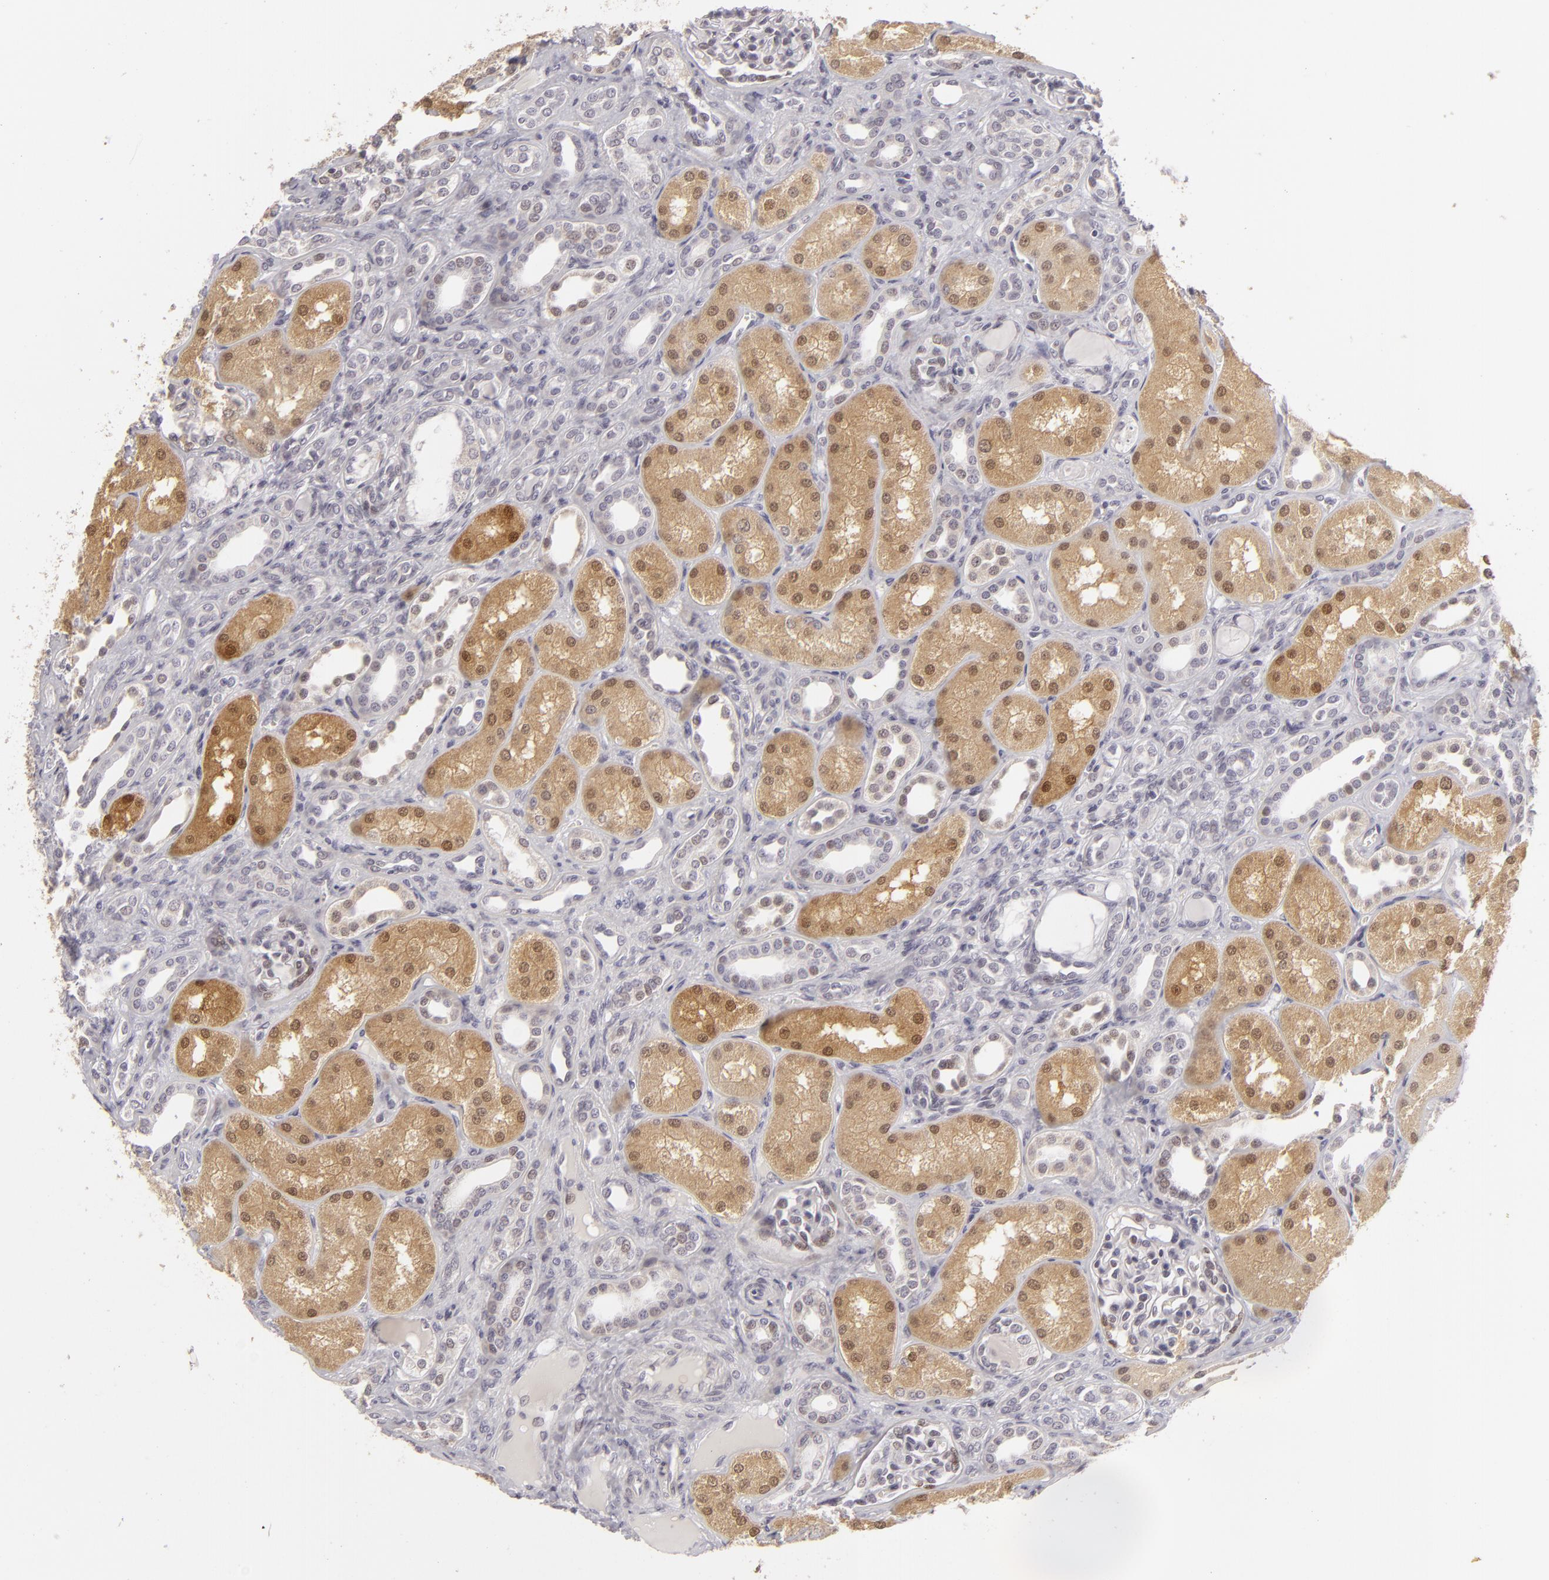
{"staining": {"intensity": "negative", "quantity": "none", "location": "none"}, "tissue": "kidney", "cell_type": "Cells in glomeruli", "image_type": "normal", "snomed": [{"axis": "morphology", "description": "Normal tissue, NOS"}, {"axis": "topography", "description": "Kidney"}], "caption": "Immunohistochemistry histopathology image of benign kidney: human kidney stained with DAB (3,3'-diaminobenzidine) displays no significant protein staining in cells in glomeruli.", "gene": "SIX1", "patient": {"sex": "male", "age": 7}}